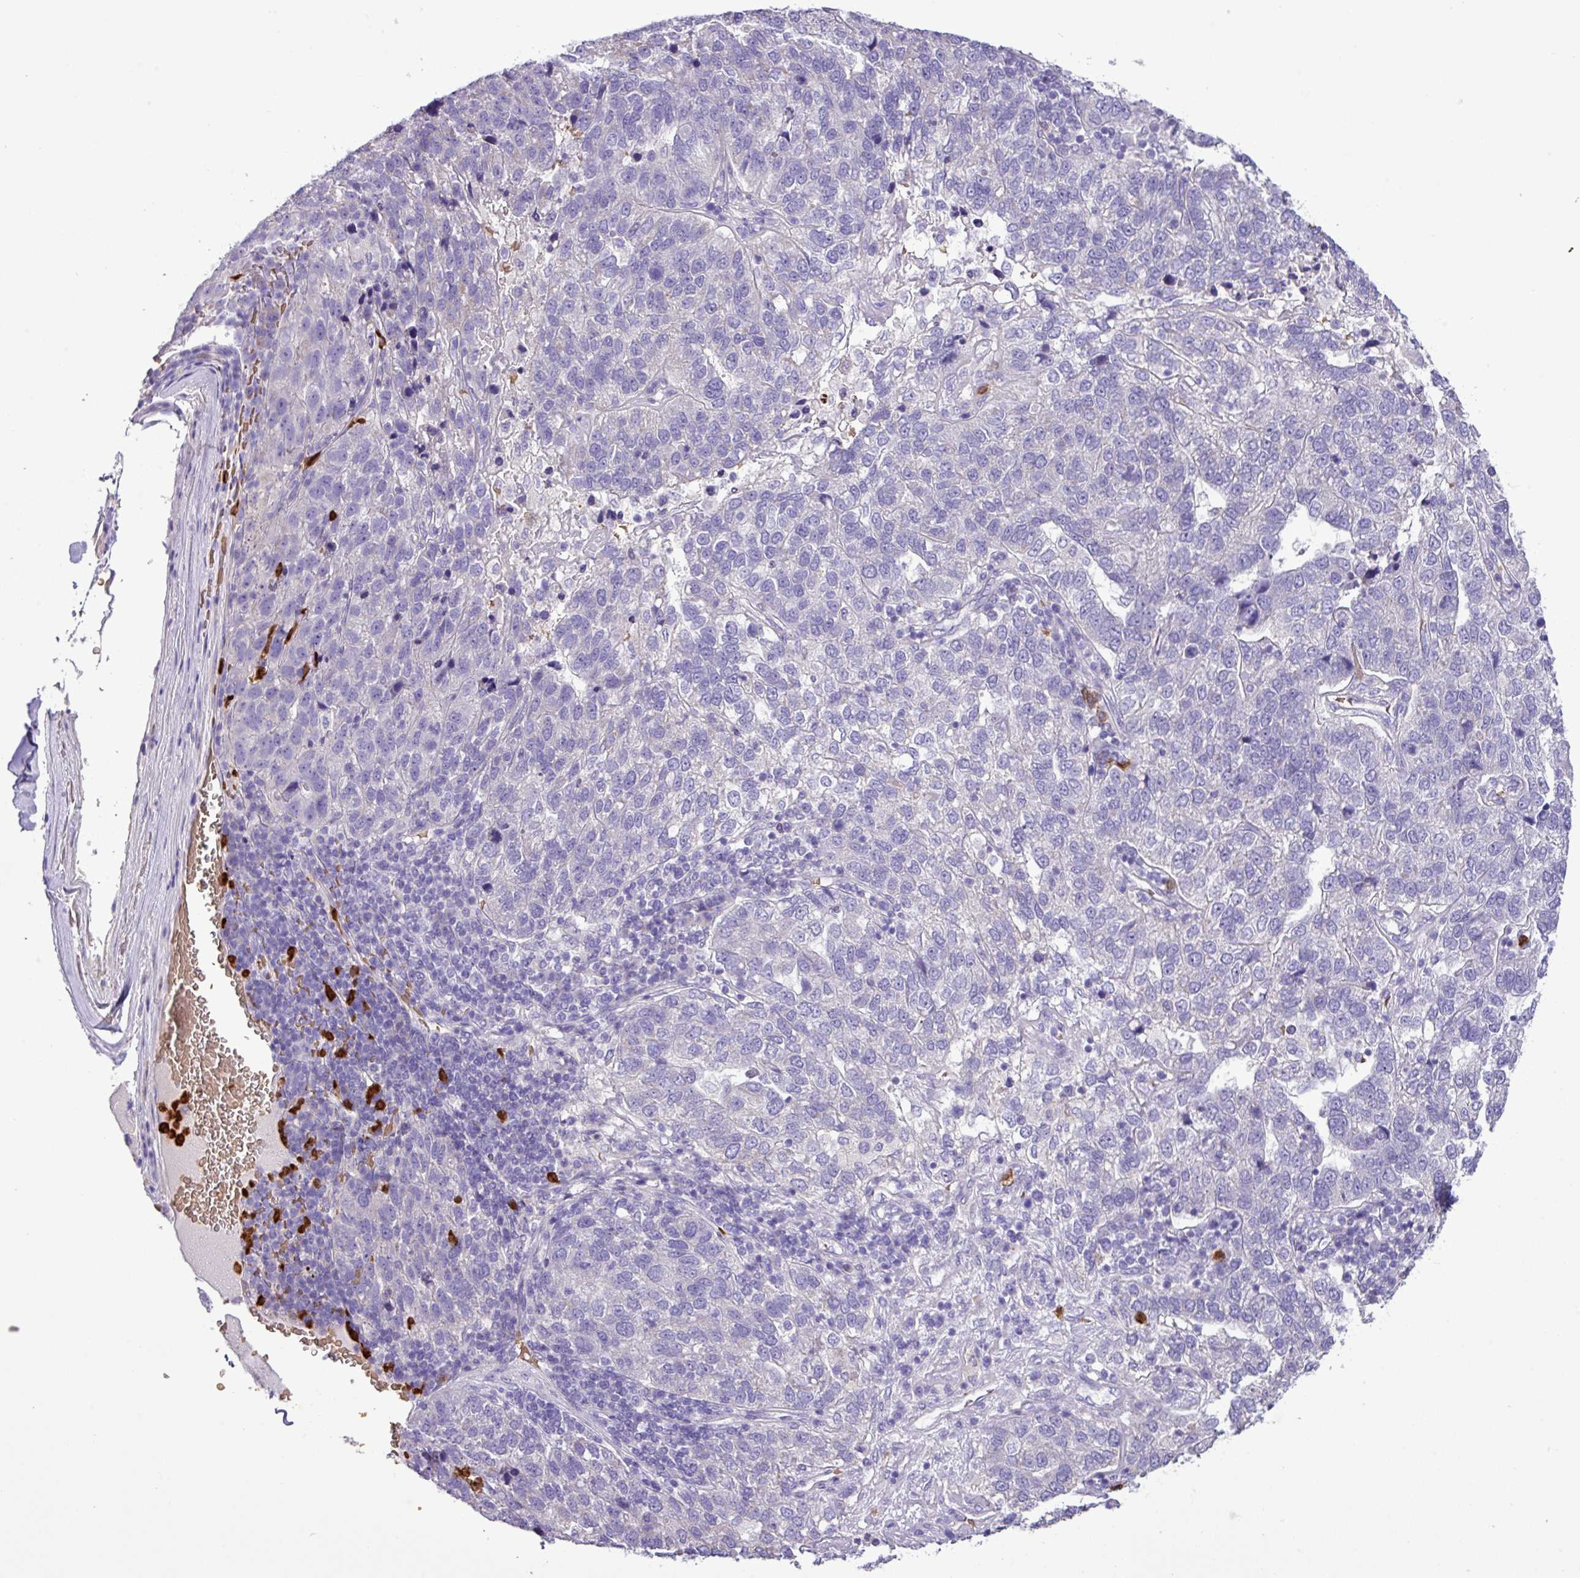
{"staining": {"intensity": "negative", "quantity": "none", "location": "none"}, "tissue": "pancreatic cancer", "cell_type": "Tumor cells", "image_type": "cancer", "snomed": [{"axis": "morphology", "description": "Adenocarcinoma, NOS"}, {"axis": "topography", "description": "Pancreas"}], "caption": "Immunohistochemistry image of human pancreatic cancer (adenocarcinoma) stained for a protein (brown), which exhibits no expression in tumor cells. (Stains: DAB (3,3'-diaminobenzidine) IHC with hematoxylin counter stain, Microscopy: brightfield microscopy at high magnification).", "gene": "MGAT4B", "patient": {"sex": "female", "age": 61}}